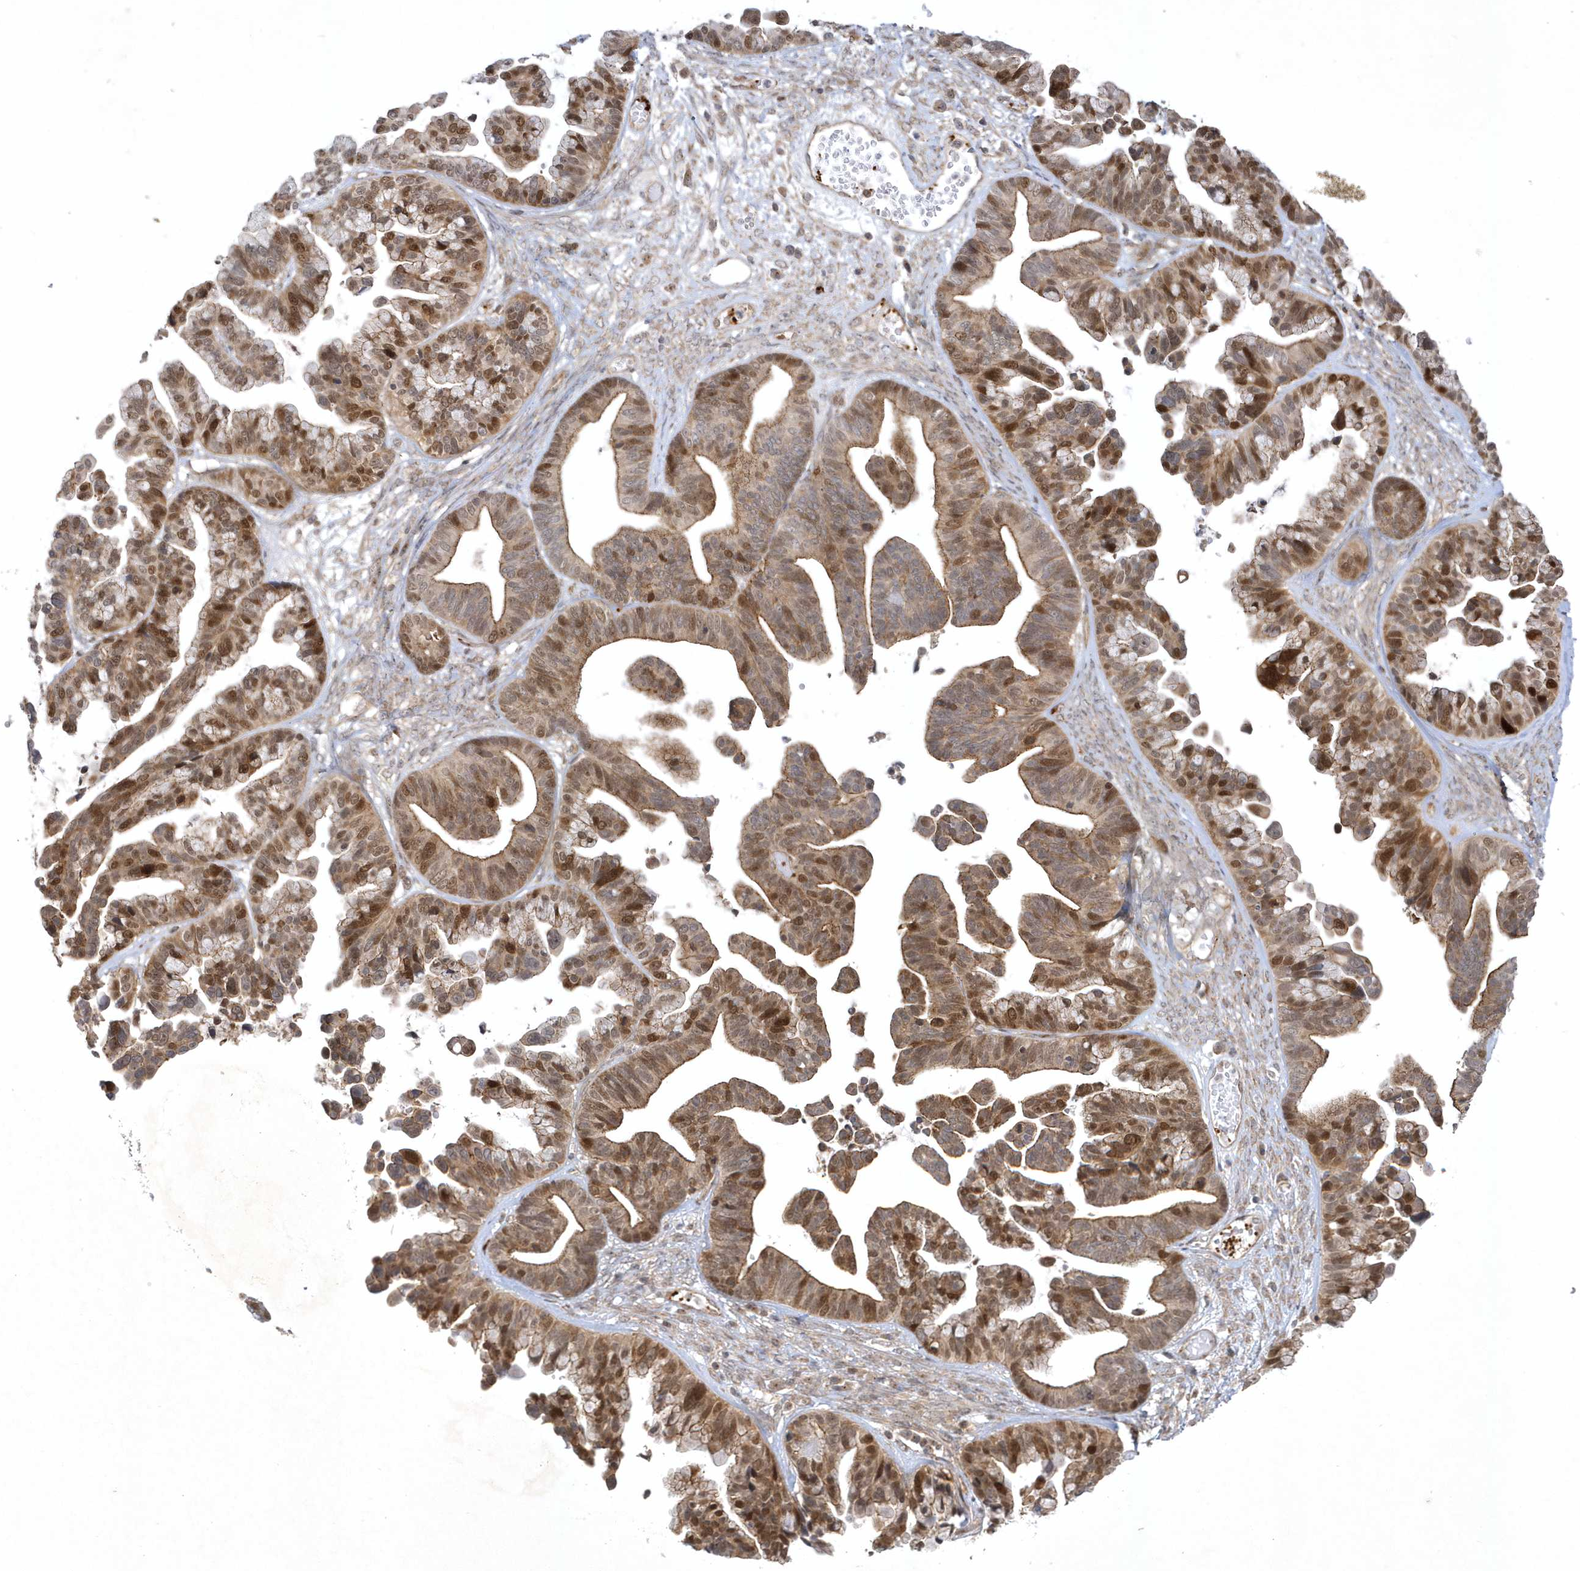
{"staining": {"intensity": "moderate", "quantity": ">75%", "location": "cytoplasmic/membranous,nuclear"}, "tissue": "ovarian cancer", "cell_type": "Tumor cells", "image_type": "cancer", "snomed": [{"axis": "morphology", "description": "Cystadenocarcinoma, serous, NOS"}, {"axis": "topography", "description": "Ovary"}], "caption": "Moderate cytoplasmic/membranous and nuclear staining is present in about >75% of tumor cells in ovarian serous cystadenocarcinoma. Ihc stains the protein of interest in brown and the nuclei are stained blue.", "gene": "NAF1", "patient": {"sex": "female", "age": 56}}